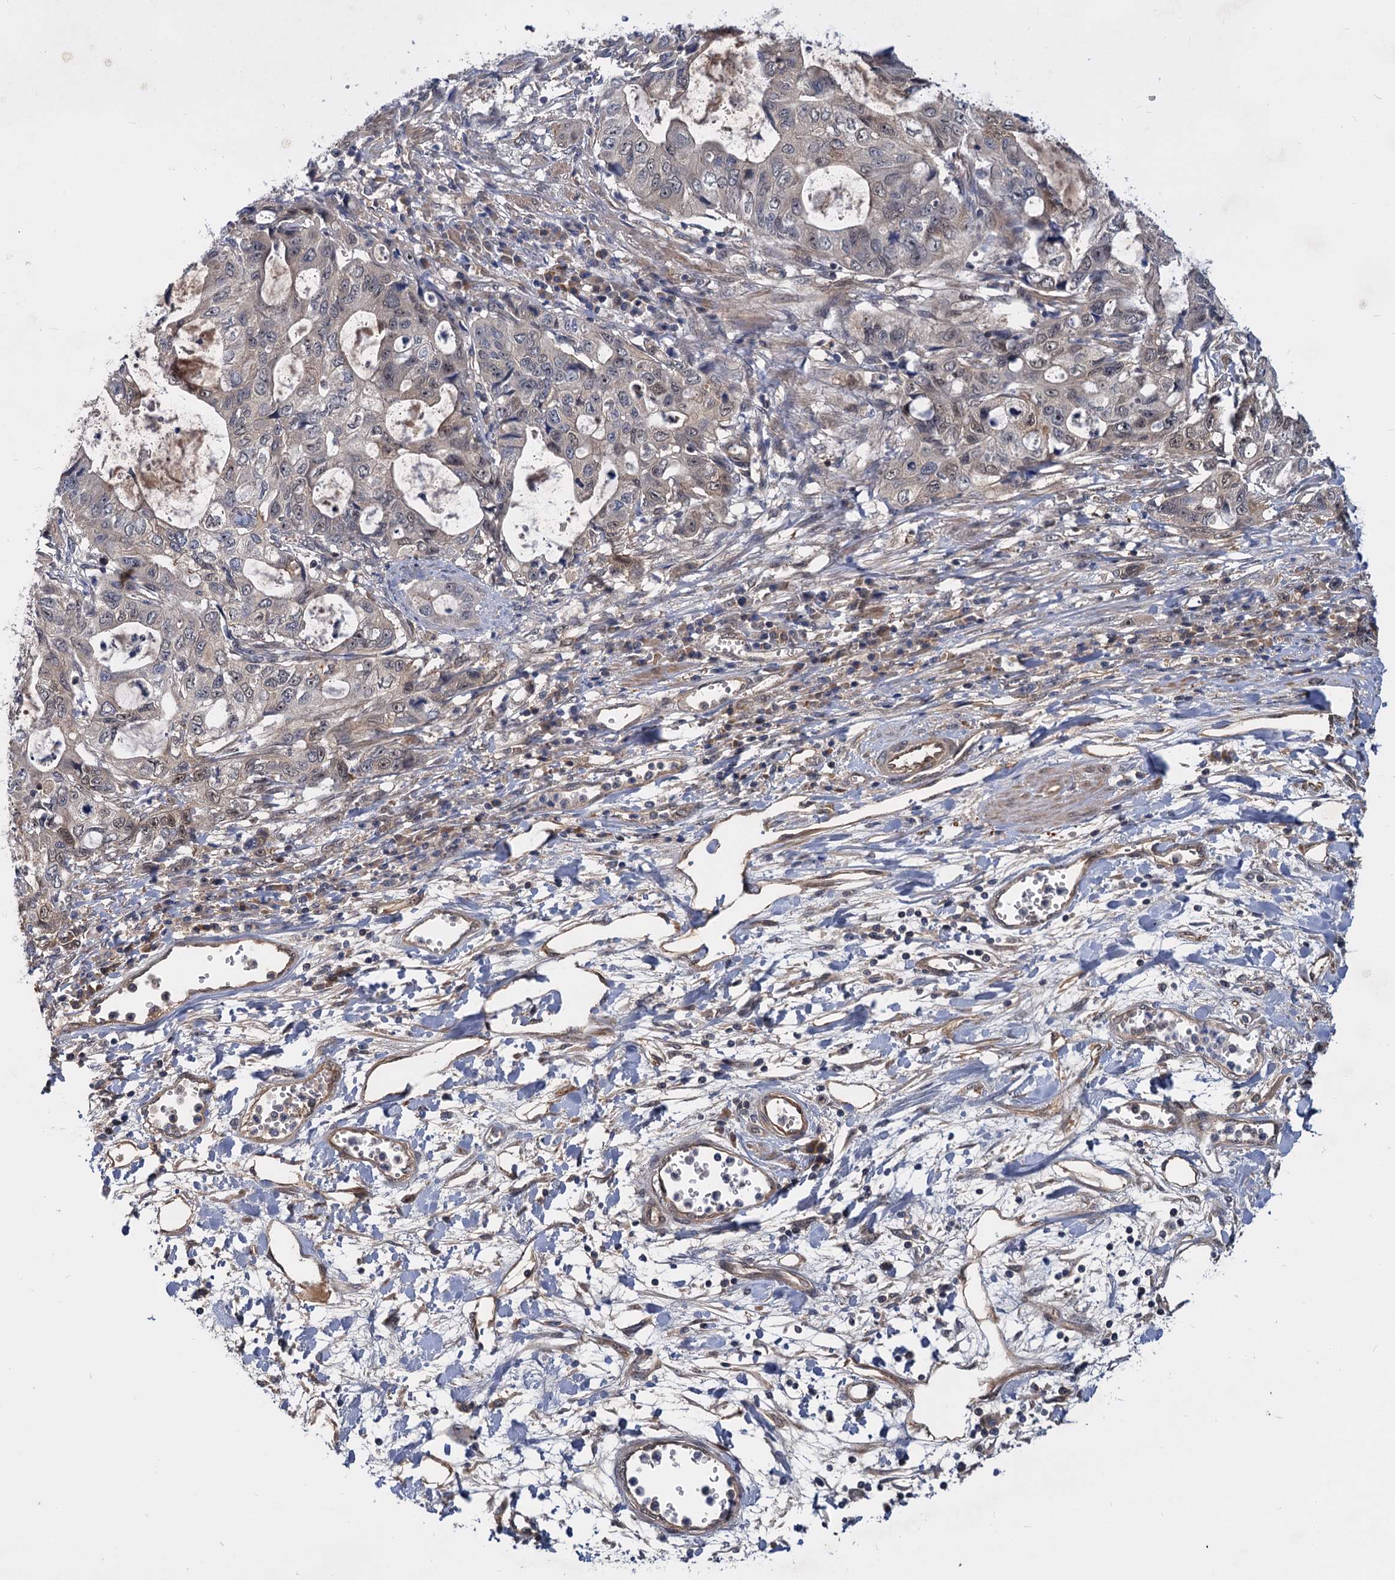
{"staining": {"intensity": "negative", "quantity": "none", "location": "none"}, "tissue": "stomach cancer", "cell_type": "Tumor cells", "image_type": "cancer", "snomed": [{"axis": "morphology", "description": "Adenocarcinoma, NOS"}, {"axis": "topography", "description": "Stomach, upper"}], "caption": "The histopathology image shows no significant staining in tumor cells of stomach cancer.", "gene": "SNX15", "patient": {"sex": "female", "age": 52}}